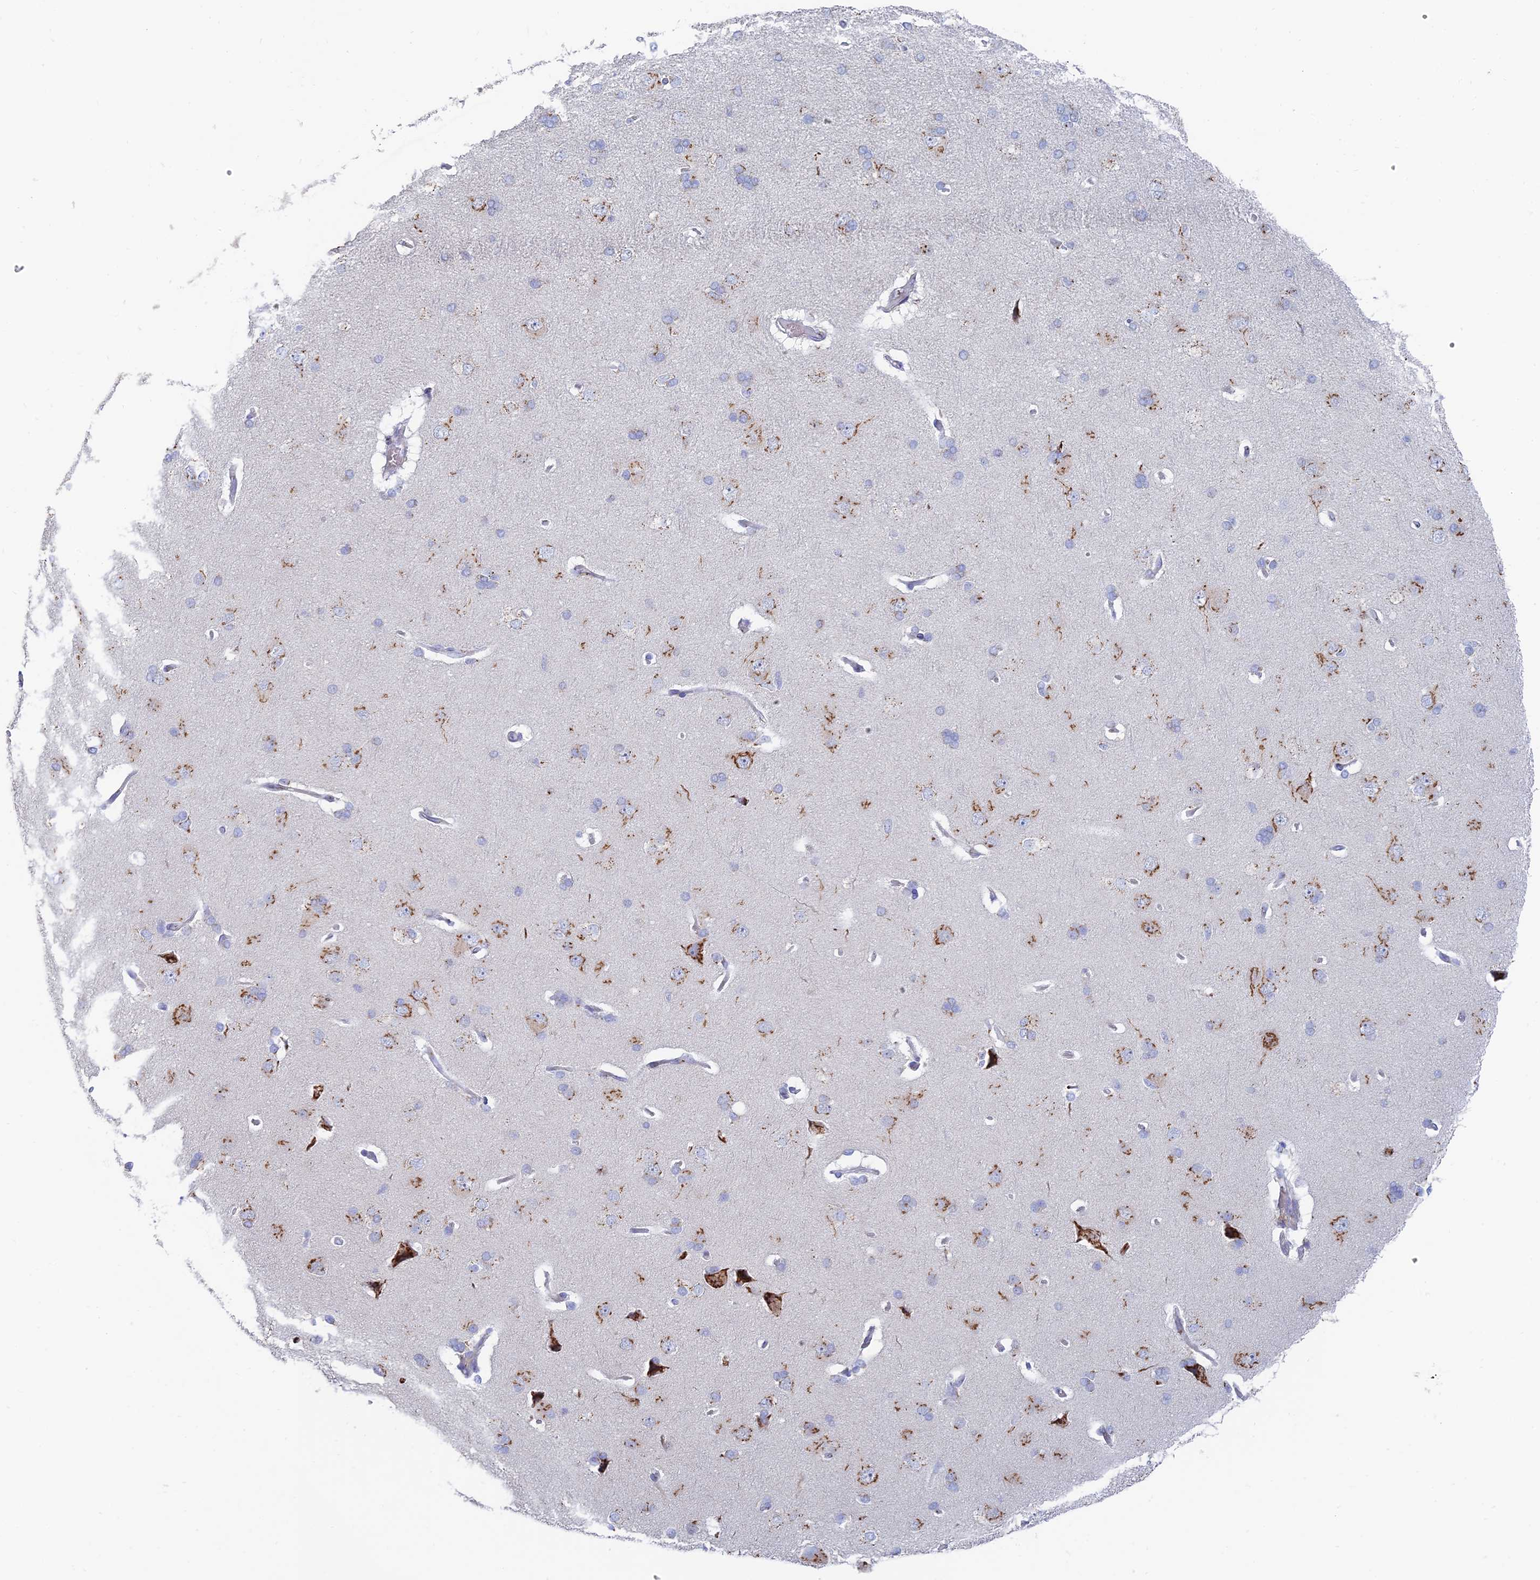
{"staining": {"intensity": "negative", "quantity": "none", "location": "none"}, "tissue": "cerebral cortex", "cell_type": "Endothelial cells", "image_type": "normal", "snomed": [{"axis": "morphology", "description": "Normal tissue, NOS"}, {"axis": "topography", "description": "Cerebral cortex"}], "caption": "Protein analysis of benign cerebral cortex shows no significant staining in endothelial cells.", "gene": "ENSG00000267561", "patient": {"sex": "male", "age": 62}}